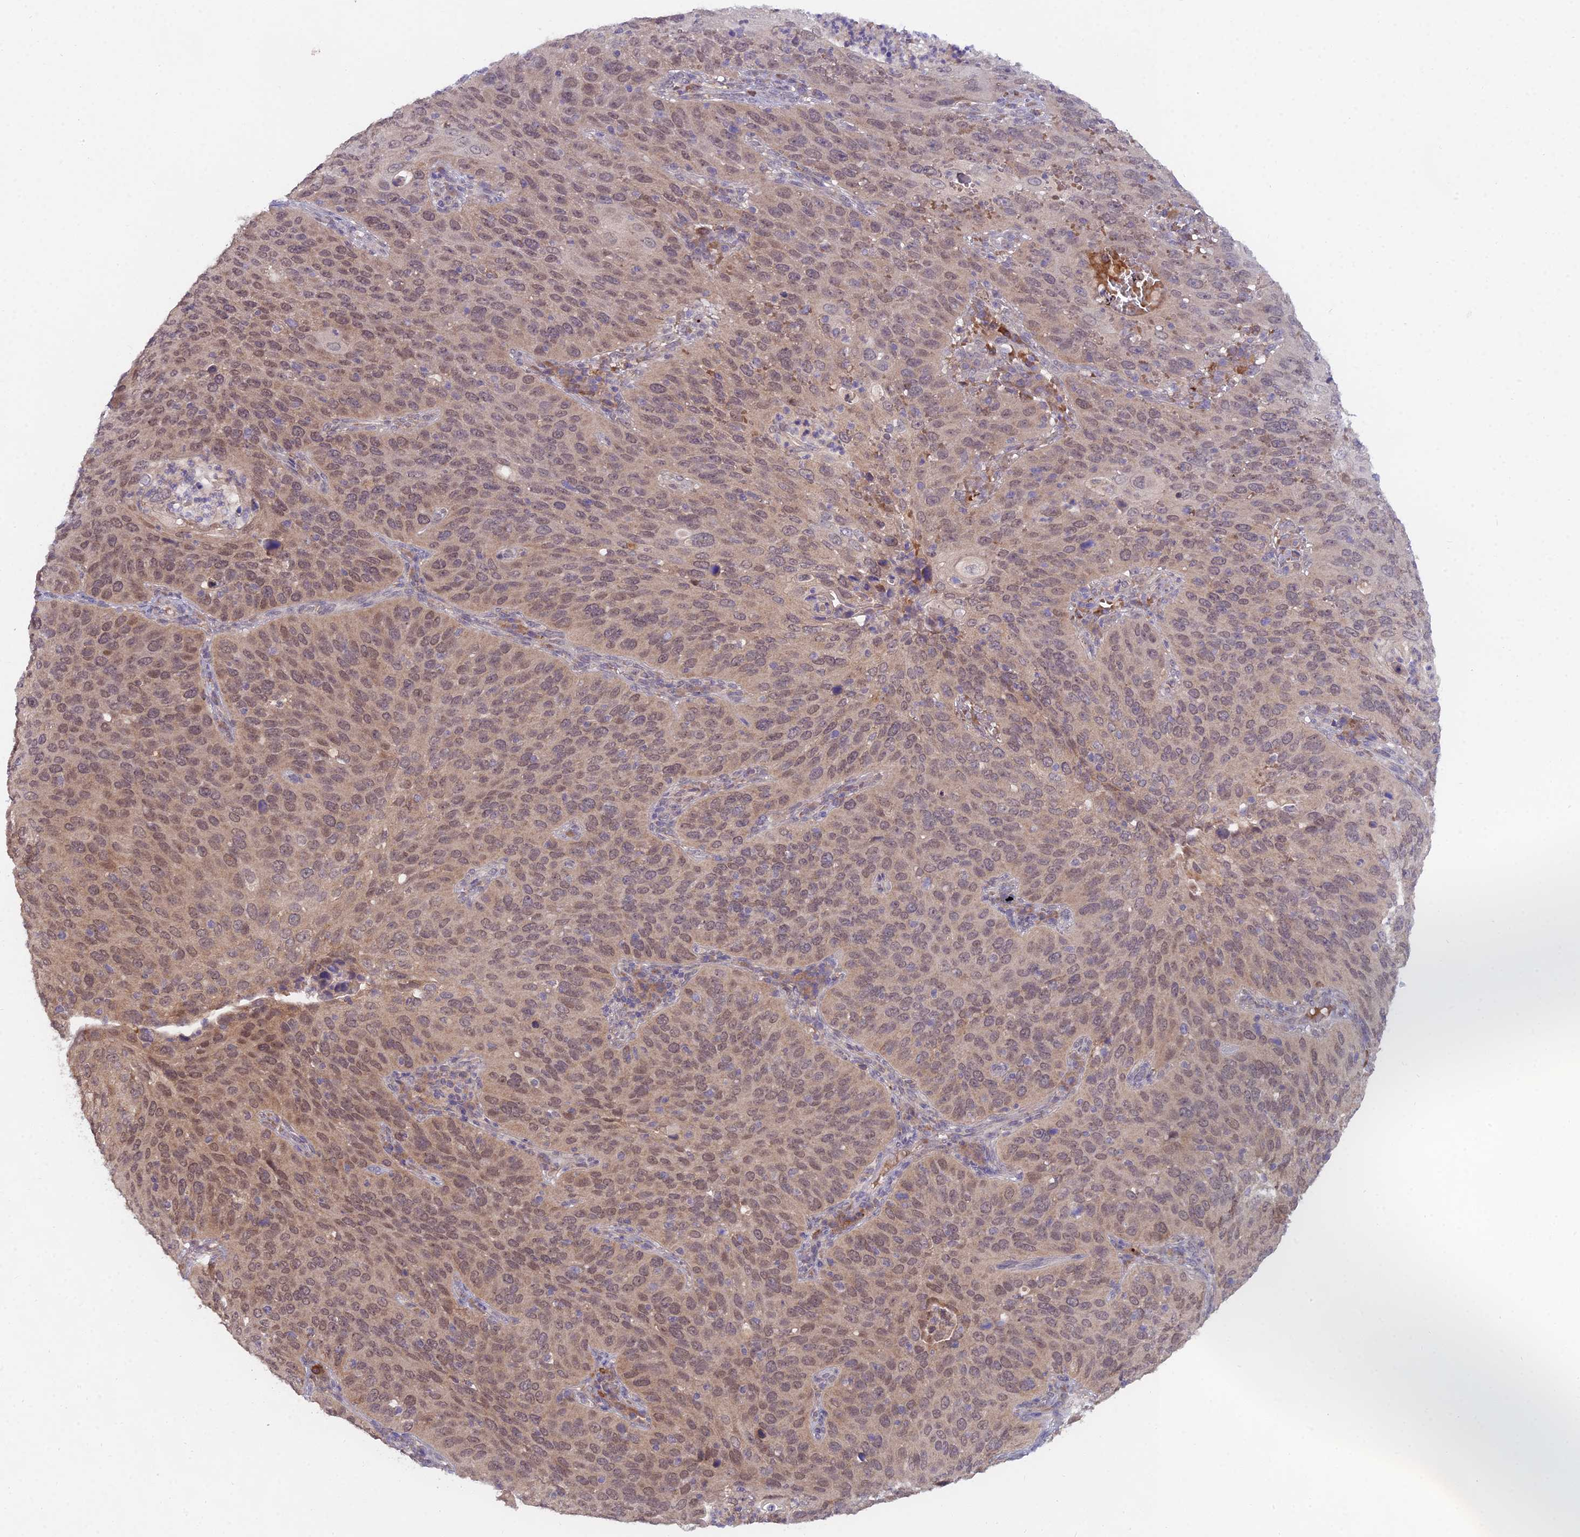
{"staining": {"intensity": "weak", "quantity": ">75%", "location": "nuclear"}, "tissue": "cervical cancer", "cell_type": "Tumor cells", "image_type": "cancer", "snomed": [{"axis": "morphology", "description": "Squamous cell carcinoma, NOS"}, {"axis": "topography", "description": "Cervix"}], "caption": "Squamous cell carcinoma (cervical) was stained to show a protein in brown. There is low levels of weak nuclear staining in approximately >75% of tumor cells.", "gene": "WDR43", "patient": {"sex": "female", "age": 36}}